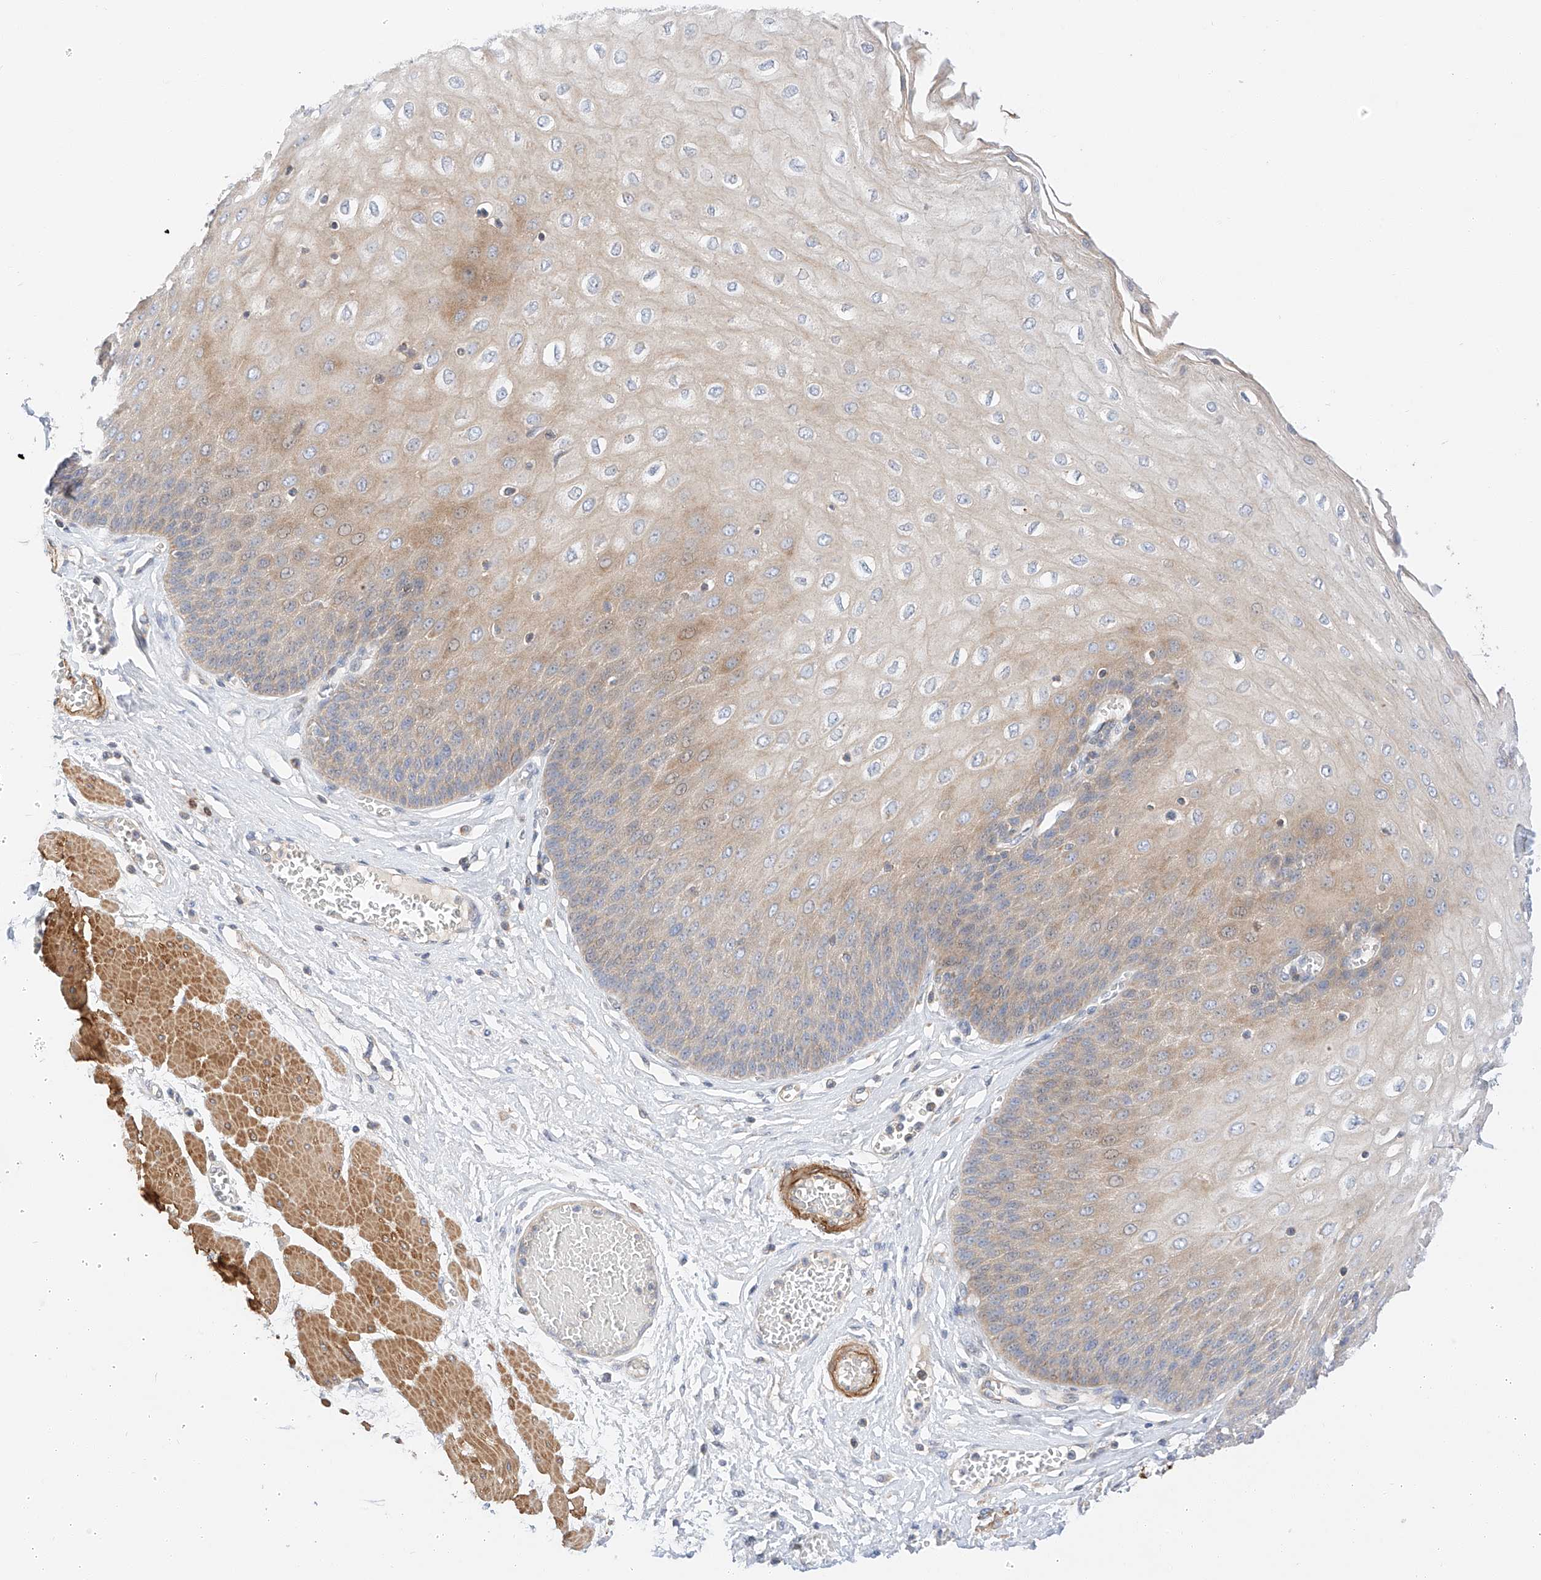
{"staining": {"intensity": "weak", "quantity": "25%-75%", "location": "cytoplasmic/membranous"}, "tissue": "esophagus", "cell_type": "Squamous epithelial cells", "image_type": "normal", "snomed": [{"axis": "morphology", "description": "Normal tissue, NOS"}, {"axis": "topography", "description": "Esophagus"}], "caption": "Immunohistochemical staining of unremarkable esophagus demonstrates weak cytoplasmic/membranous protein positivity in approximately 25%-75% of squamous epithelial cells.", "gene": "C6orf118", "patient": {"sex": "male", "age": 60}}